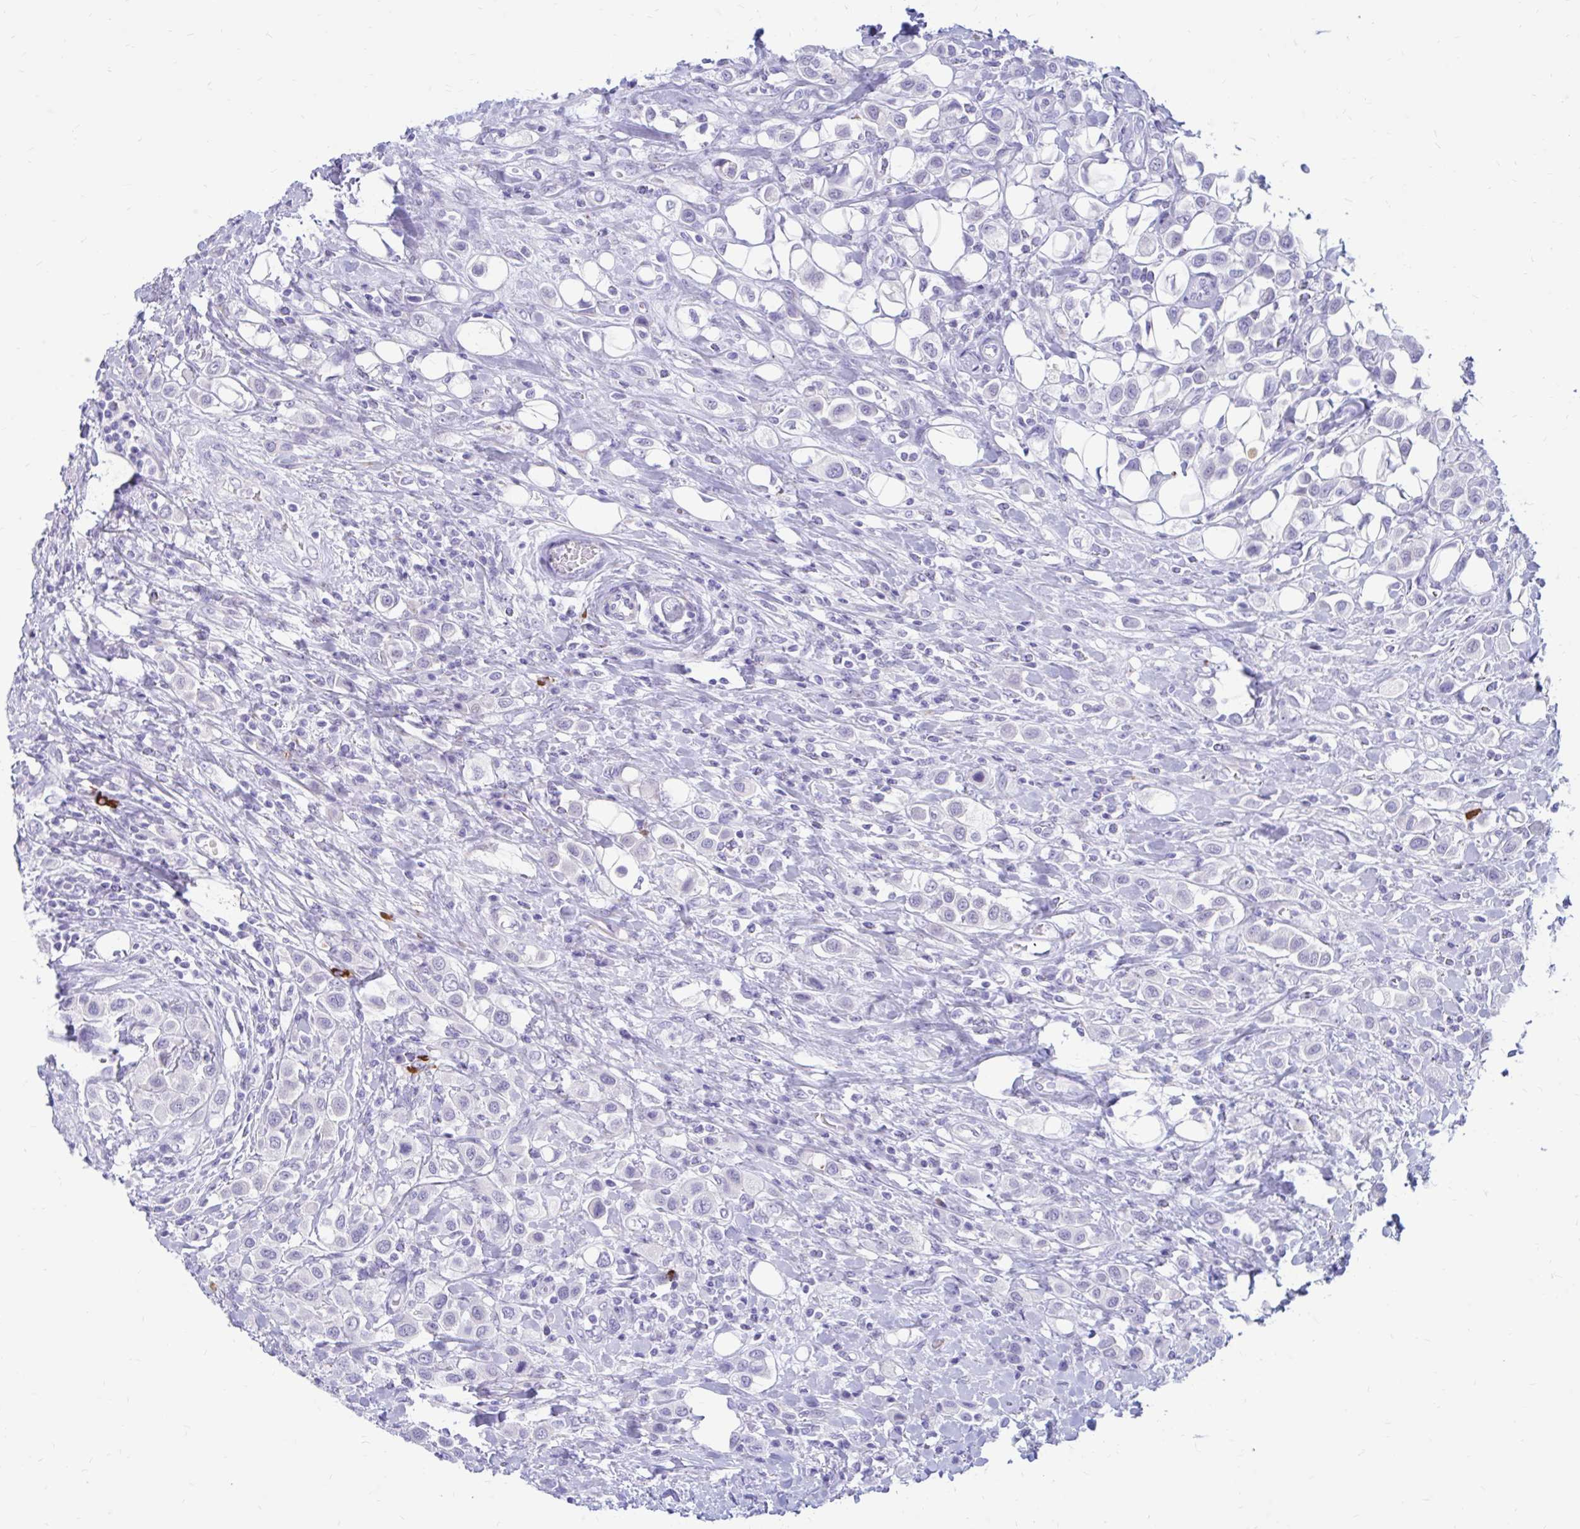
{"staining": {"intensity": "negative", "quantity": "none", "location": "none"}, "tissue": "urothelial cancer", "cell_type": "Tumor cells", "image_type": "cancer", "snomed": [{"axis": "morphology", "description": "Urothelial carcinoma, High grade"}, {"axis": "topography", "description": "Urinary bladder"}], "caption": "Human high-grade urothelial carcinoma stained for a protein using immunohistochemistry exhibits no expression in tumor cells.", "gene": "IGSF5", "patient": {"sex": "male", "age": 50}}